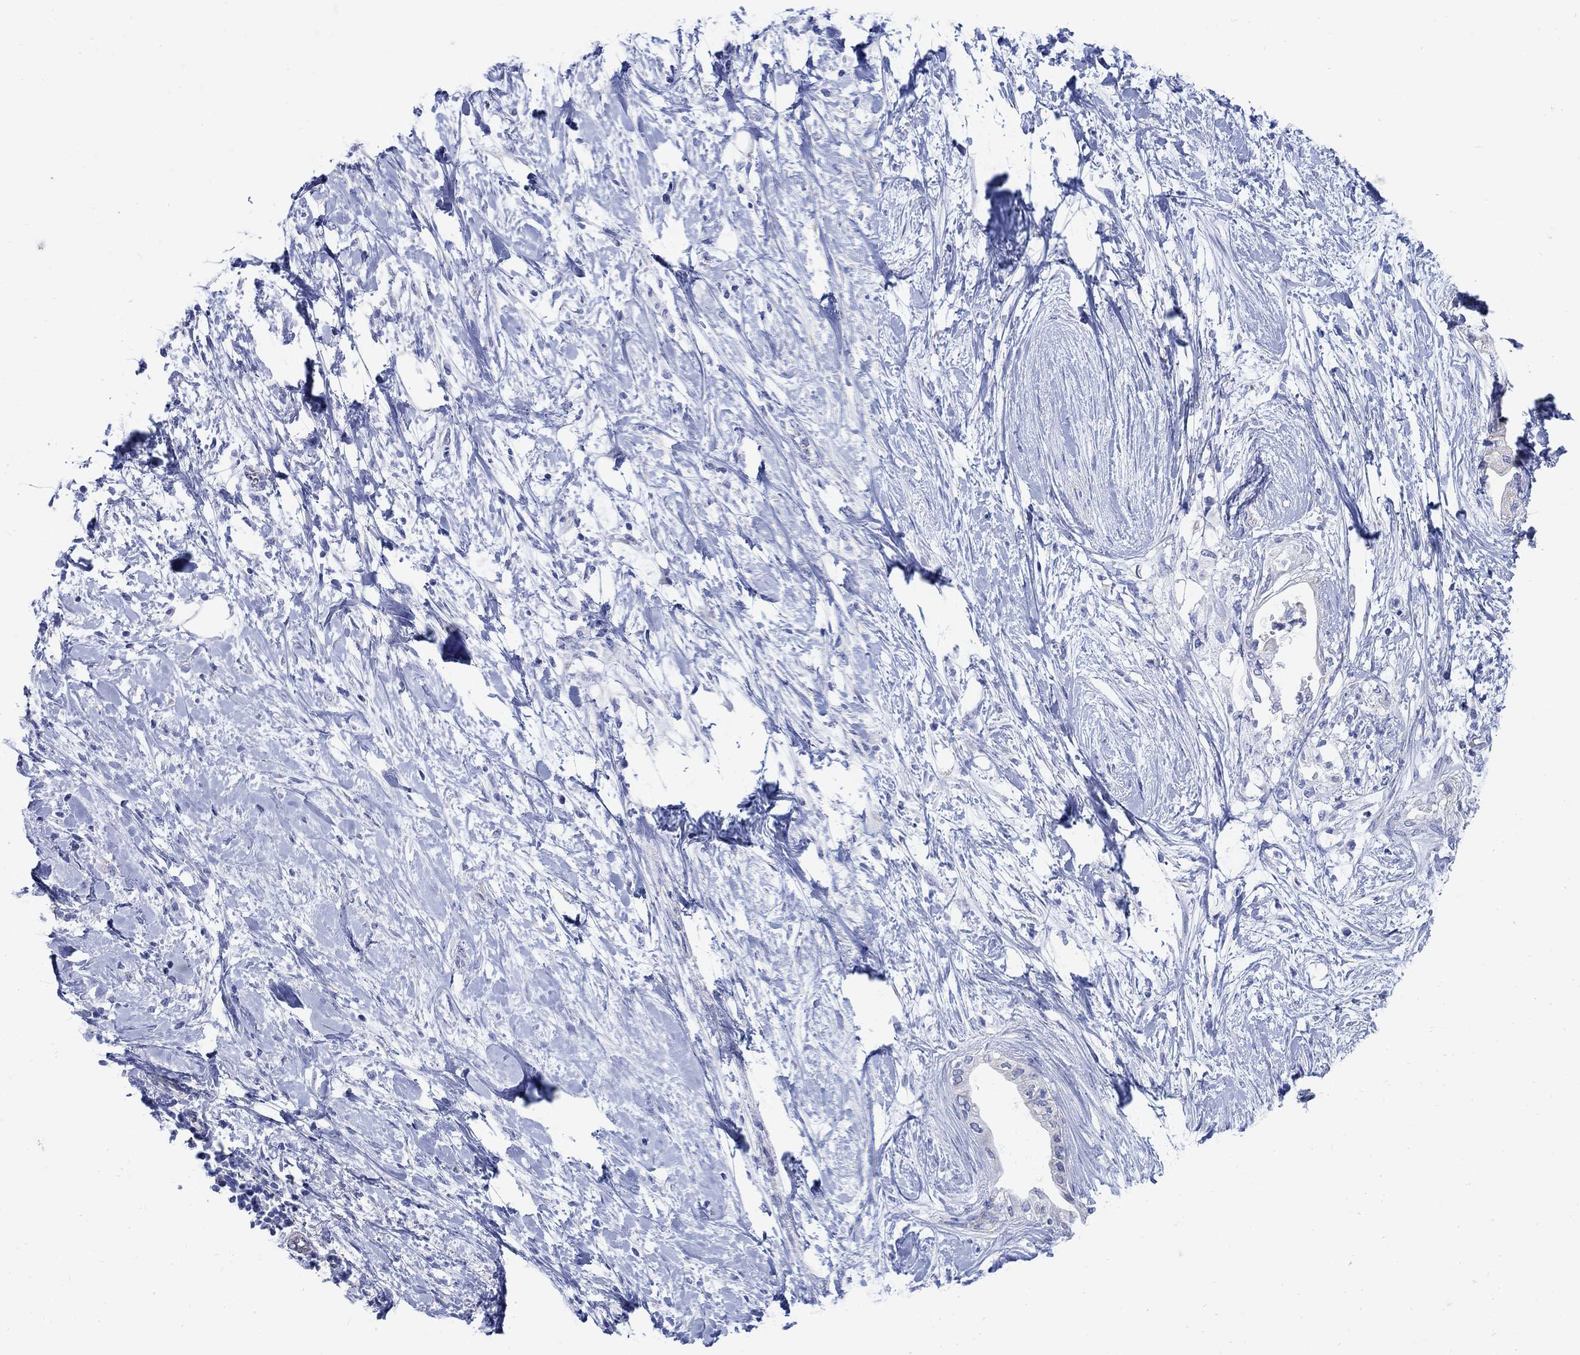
{"staining": {"intensity": "negative", "quantity": "none", "location": "none"}, "tissue": "pancreatic cancer", "cell_type": "Tumor cells", "image_type": "cancer", "snomed": [{"axis": "morphology", "description": "Normal tissue, NOS"}, {"axis": "morphology", "description": "Adenocarcinoma, NOS"}, {"axis": "topography", "description": "Pancreas"}, {"axis": "topography", "description": "Duodenum"}], "caption": "Tumor cells are negative for protein expression in human pancreatic adenocarcinoma.", "gene": "ZDHHC14", "patient": {"sex": "female", "age": 60}}